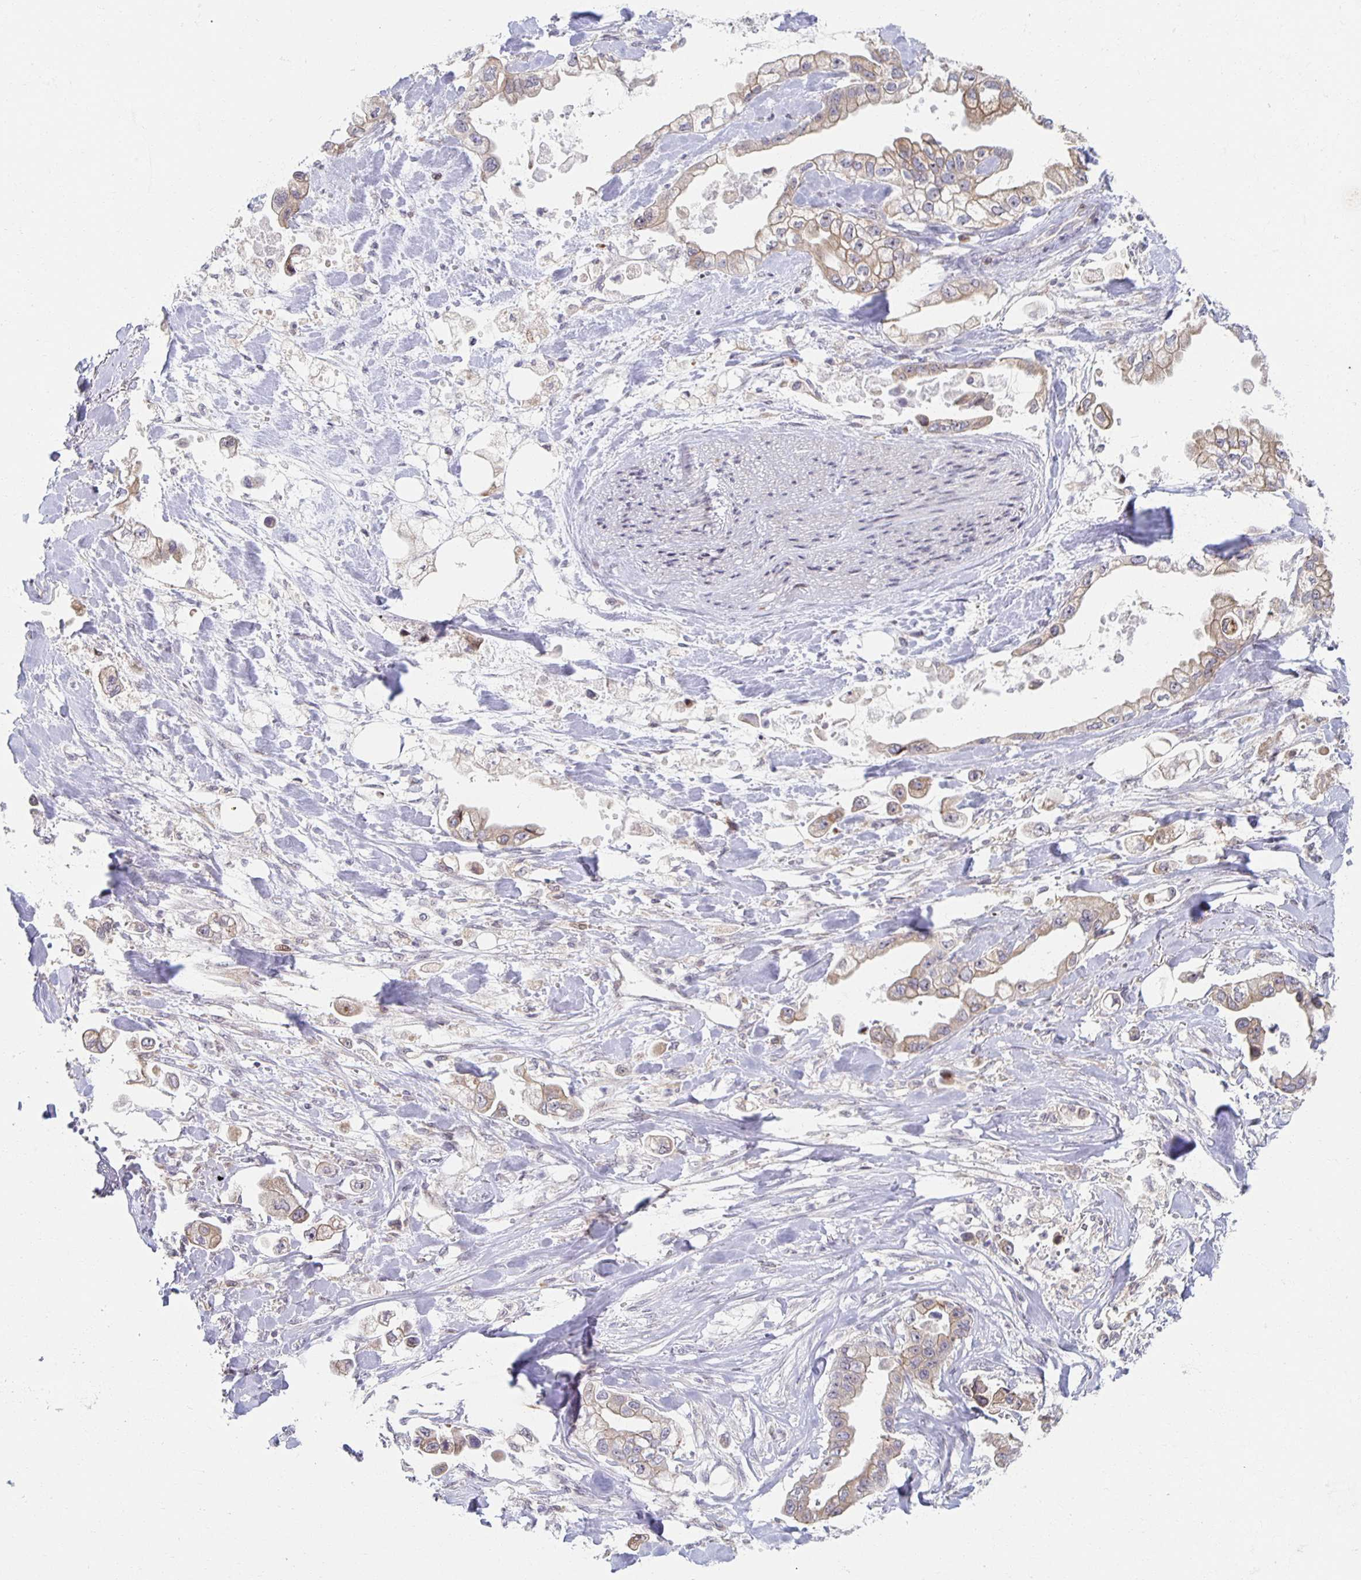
{"staining": {"intensity": "moderate", "quantity": ">75%", "location": "cytoplasmic/membranous"}, "tissue": "stomach cancer", "cell_type": "Tumor cells", "image_type": "cancer", "snomed": [{"axis": "morphology", "description": "Adenocarcinoma, NOS"}, {"axis": "topography", "description": "Stomach"}], "caption": "Stomach cancer (adenocarcinoma) stained with a brown dye reveals moderate cytoplasmic/membranous positive expression in approximately >75% of tumor cells.", "gene": "HCFC1R1", "patient": {"sex": "male", "age": 62}}